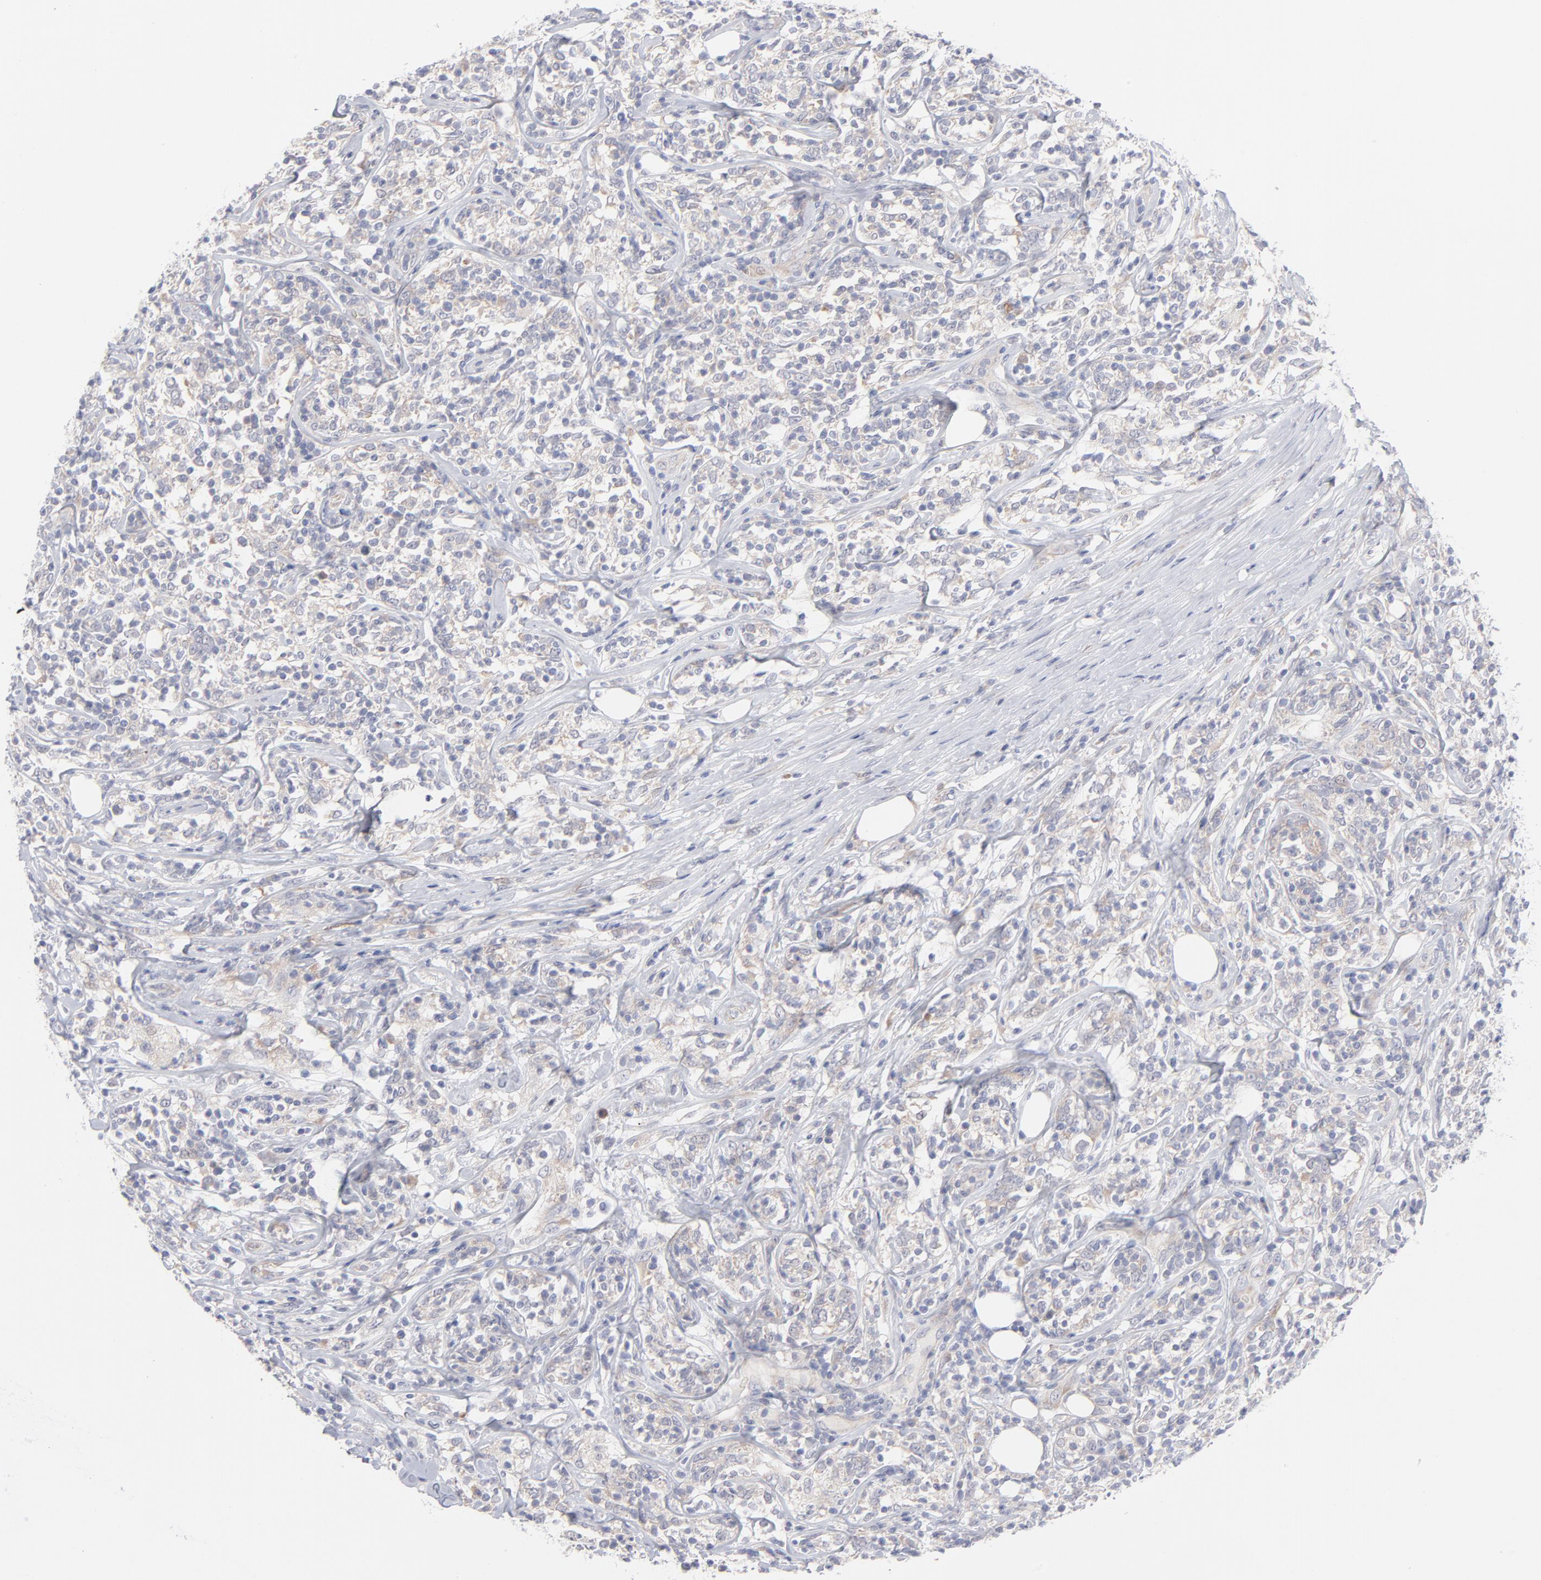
{"staining": {"intensity": "negative", "quantity": "none", "location": "none"}, "tissue": "lymphoma", "cell_type": "Tumor cells", "image_type": "cancer", "snomed": [{"axis": "morphology", "description": "Malignant lymphoma, non-Hodgkin's type, High grade"}, {"axis": "topography", "description": "Lymph node"}], "caption": "Histopathology image shows no significant protein staining in tumor cells of lymphoma. The staining is performed using DAB brown chromogen with nuclei counter-stained in using hematoxylin.", "gene": "RPS24", "patient": {"sex": "female", "age": 84}}